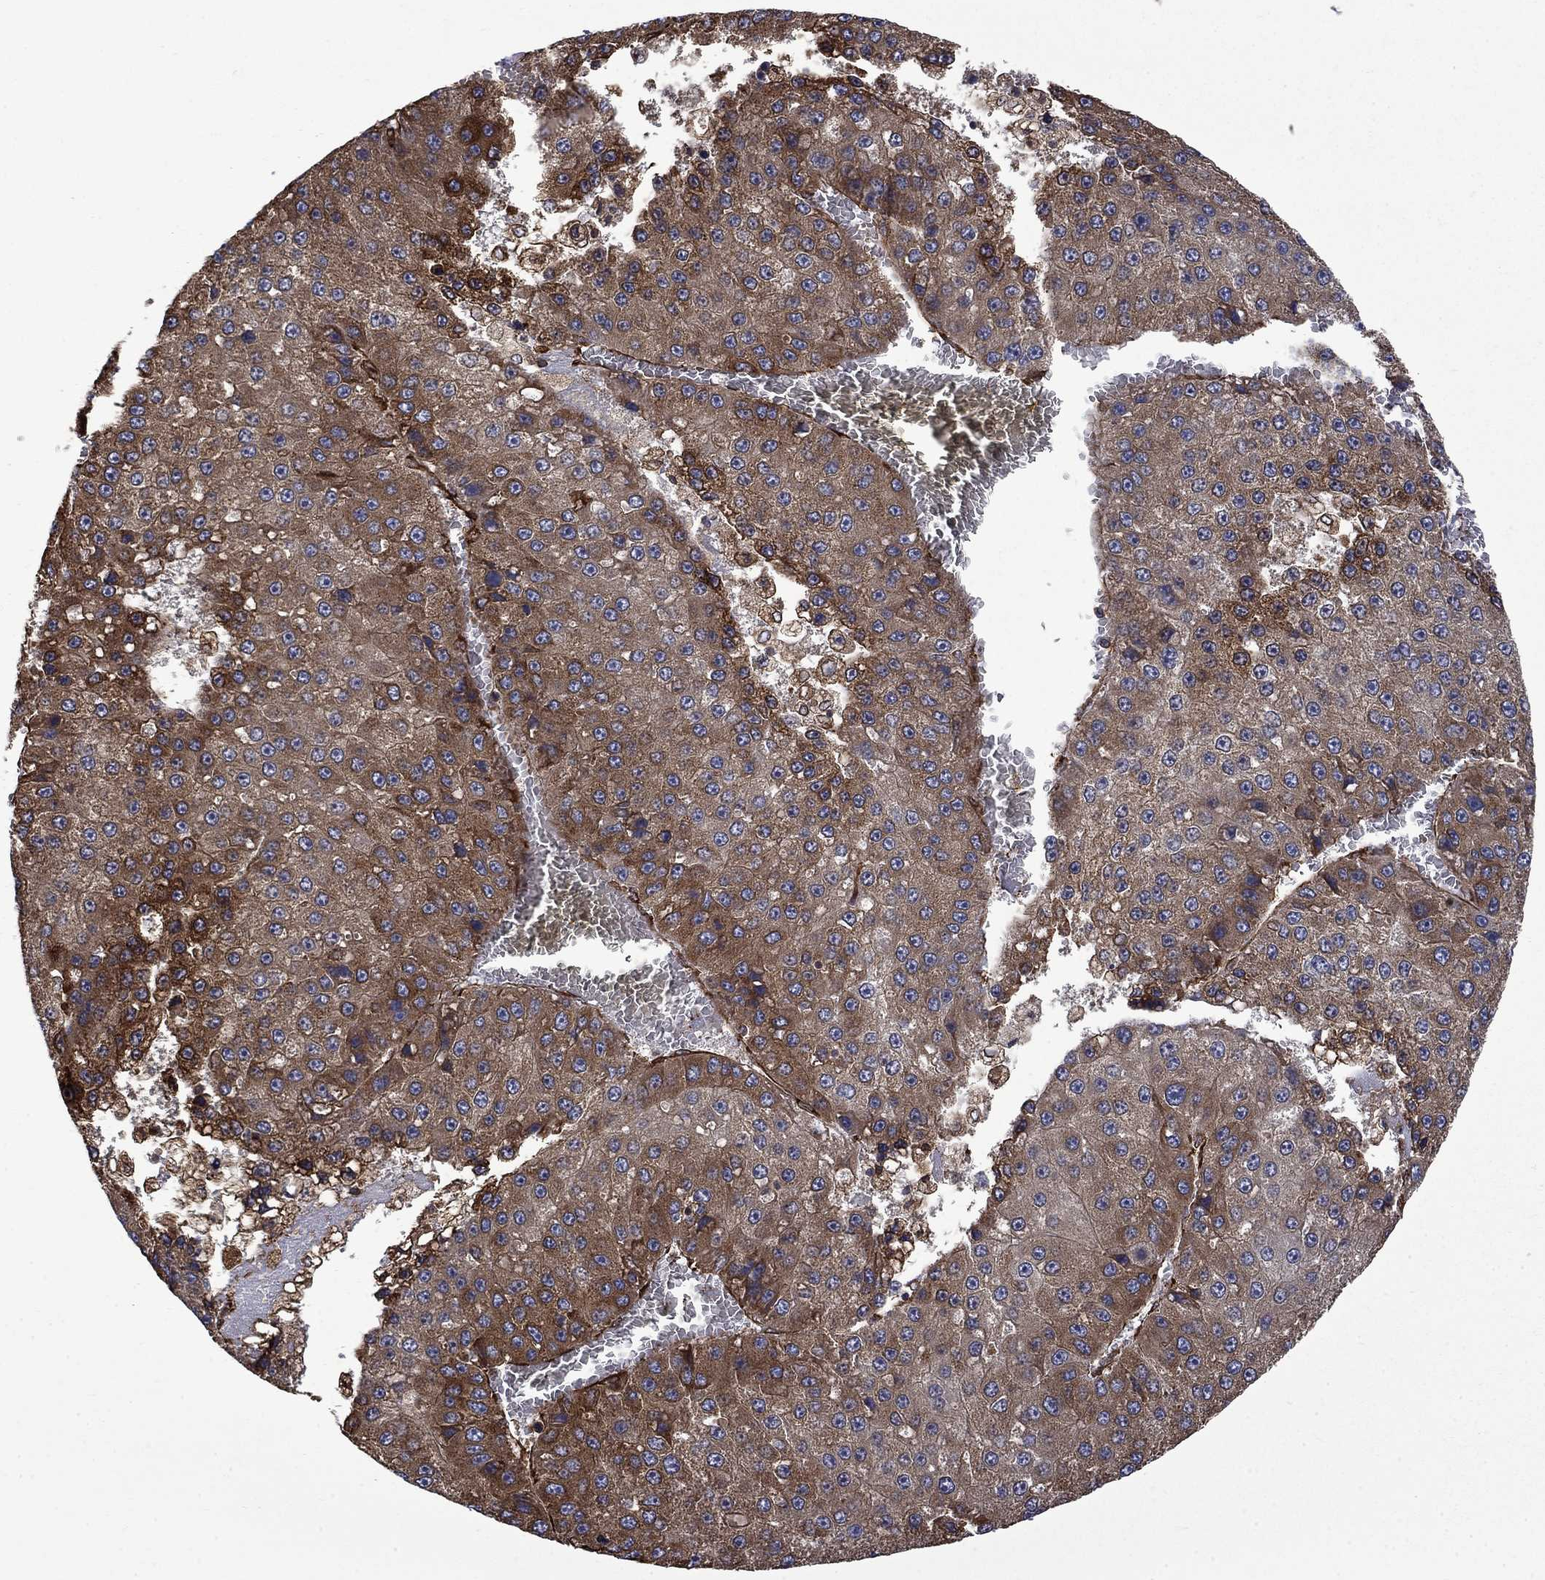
{"staining": {"intensity": "moderate", "quantity": ">75%", "location": "cytoplasmic/membranous"}, "tissue": "liver cancer", "cell_type": "Tumor cells", "image_type": "cancer", "snomed": [{"axis": "morphology", "description": "Carcinoma, Hepatocellular, NOS"}, {"axis": "topography", "description": "Liver"}], "caption": "This is an image of IHC staining of hepatocellular carcinoma (liver), which shows moderate positivity in the cytoplasmic/membranous of tumor cells.", "gene": "CUTC", "patient": {"sex": "female", "age": 73}}